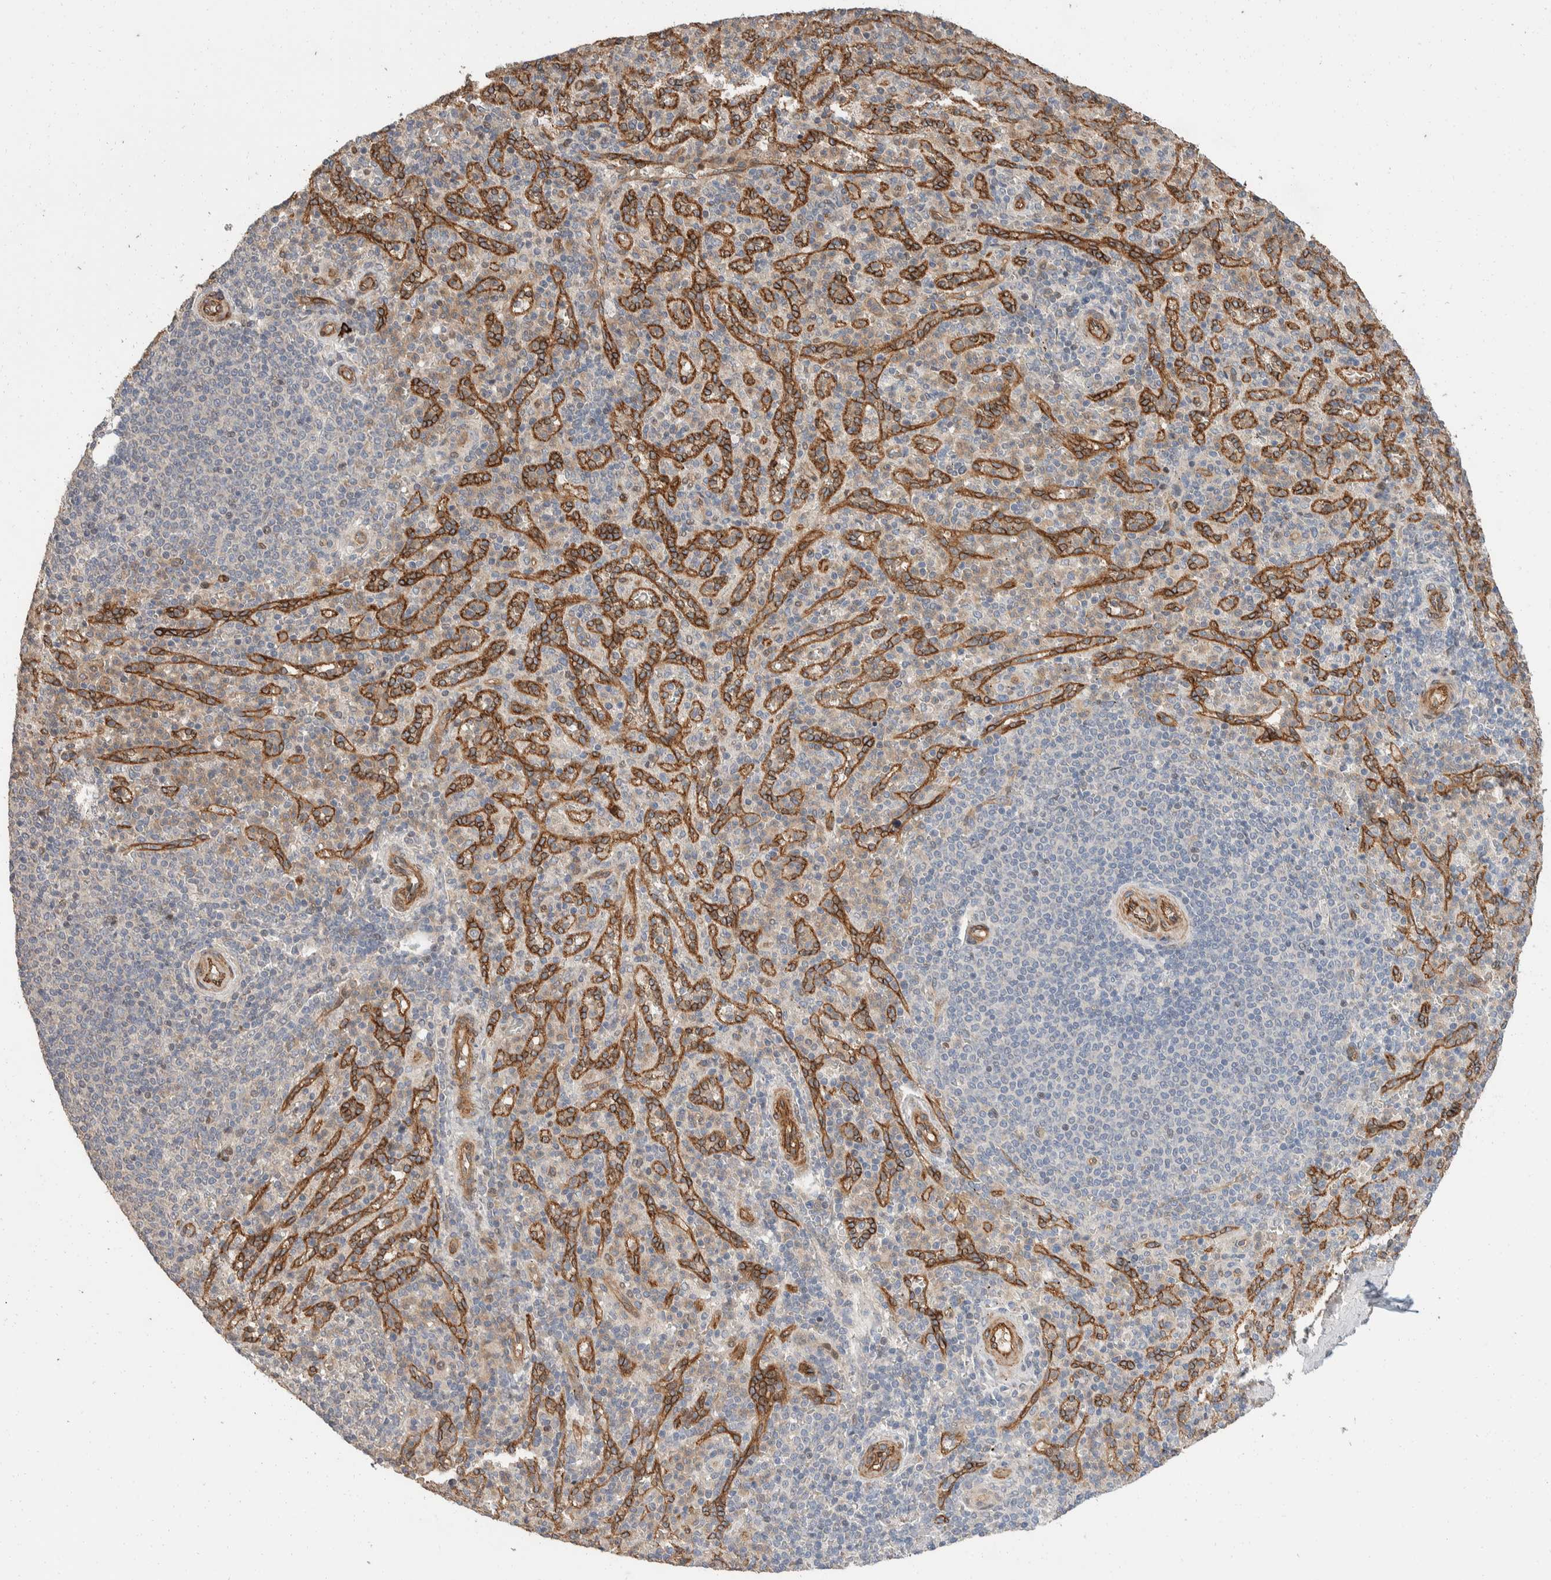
{"staining": {"intensity": "weak", "quantity": "25%-75%", "location": "cytoplasmic/membranous"}, "tissue": "spleen", "cell_type": "Cells in red pulp", "image_type": "normal", "snomed": [{"axis": "morphology", "description": "Normal tissue, NOS"}, {"axis": "topography", "description": "Spleen"}], "caption": "About 25%-75% of cells in red pulp in normal human spleen show weak cytoplasmic/membranous protein expression as visualized by brown immunohistochemical staining.", "gene": "ERC1", "patient": {"sex": "male", "age": 36}}